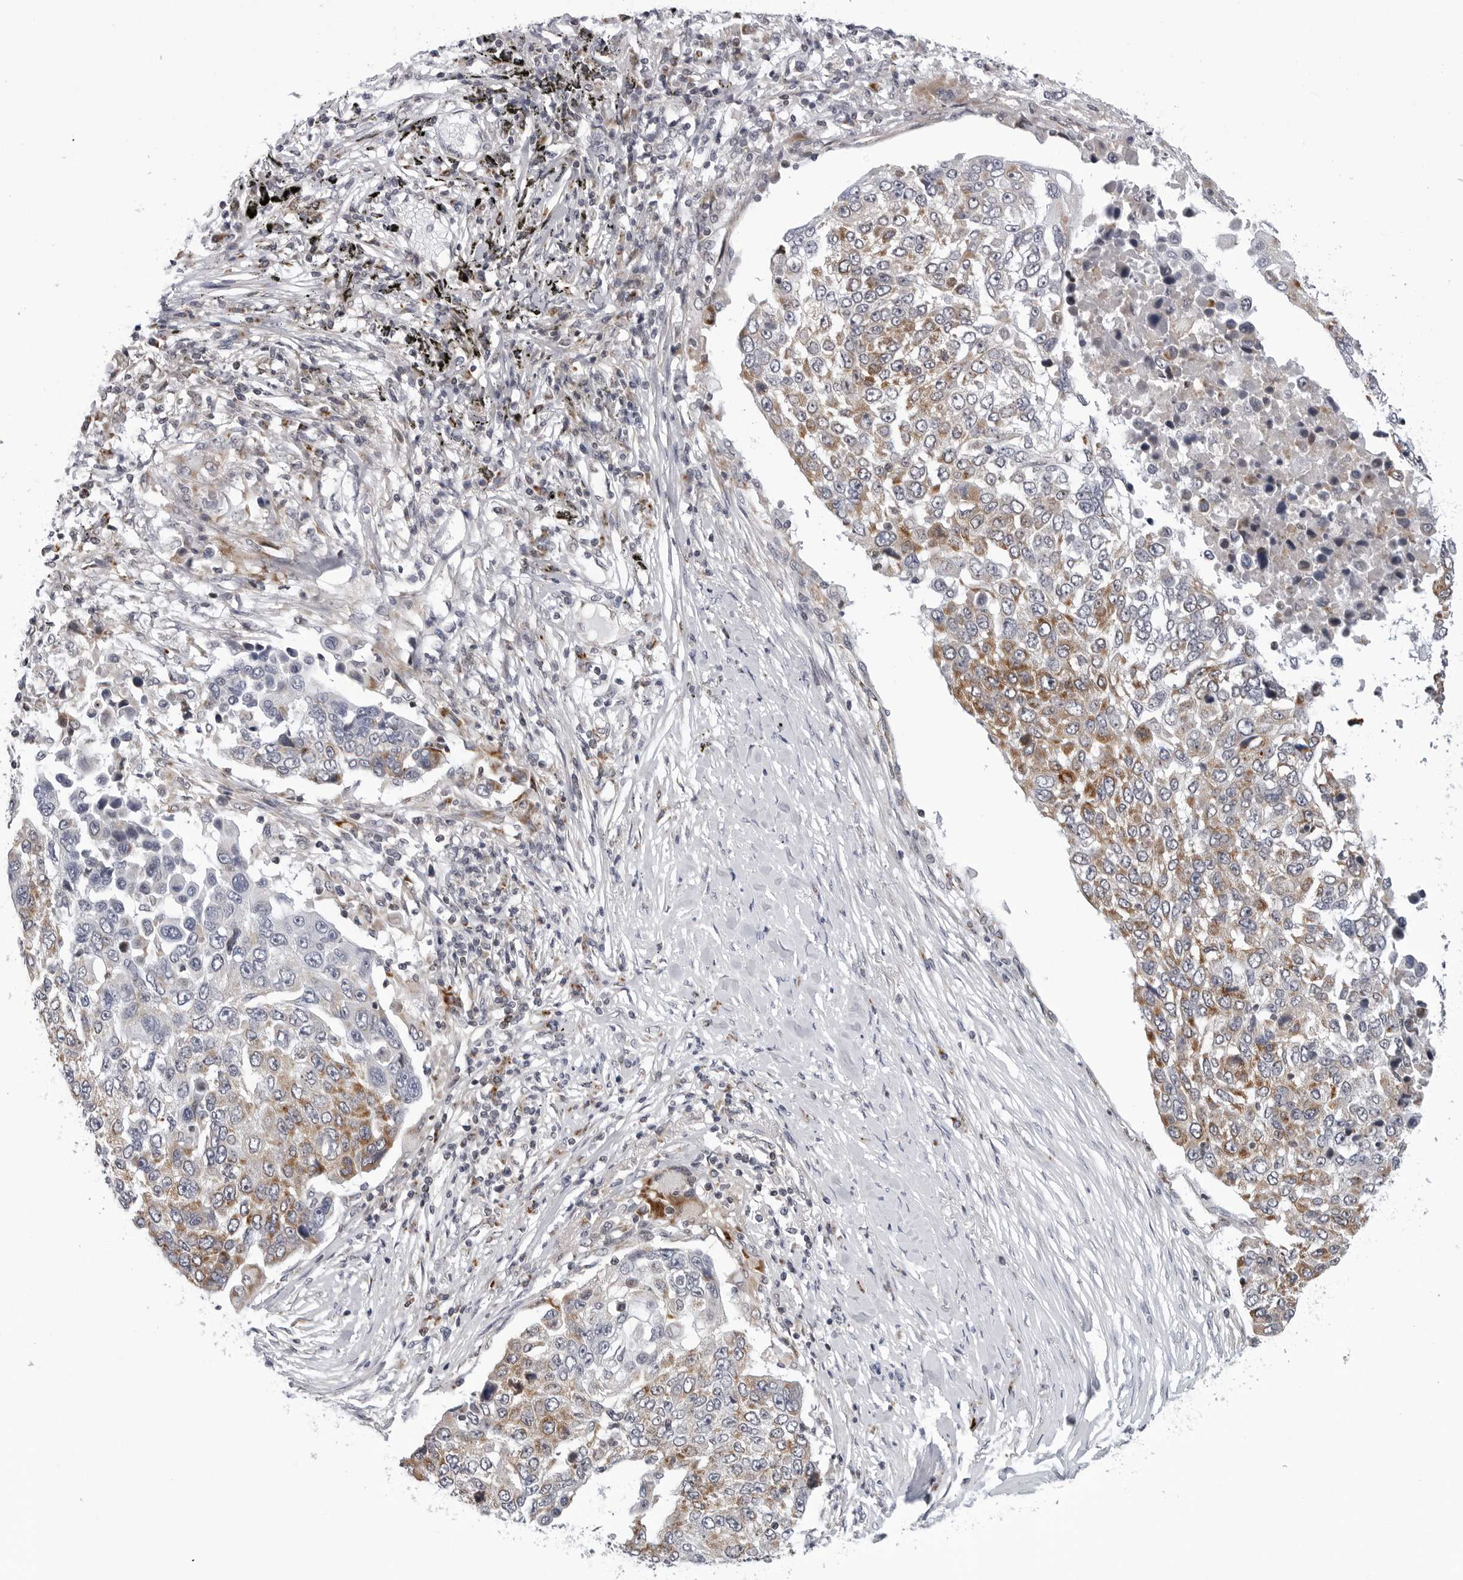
{"staining": {"intensity": "moderate", "quantity": "25%-75%", "location": "cytoplasmic/membranous"}, "tissue": "lung cancer", "cell_type": "Tumor cells", "image_type": "cancer", "snomed": [{"axis": "morphology", "description": "Squamous cell carcinoma, NOS"}, {"axis": "topography", "description": "Lung"}], "caption": "IHC photomicrograph of lung squamous cell carcinoma stained for a protein (brown), which demonstrates medium levels of moderate cytoplasmic/membranous positivity in approximately 25%-75% of tumor cells.", "gene": "CDK20", "patient": {"sex": "male", "age": 66}}